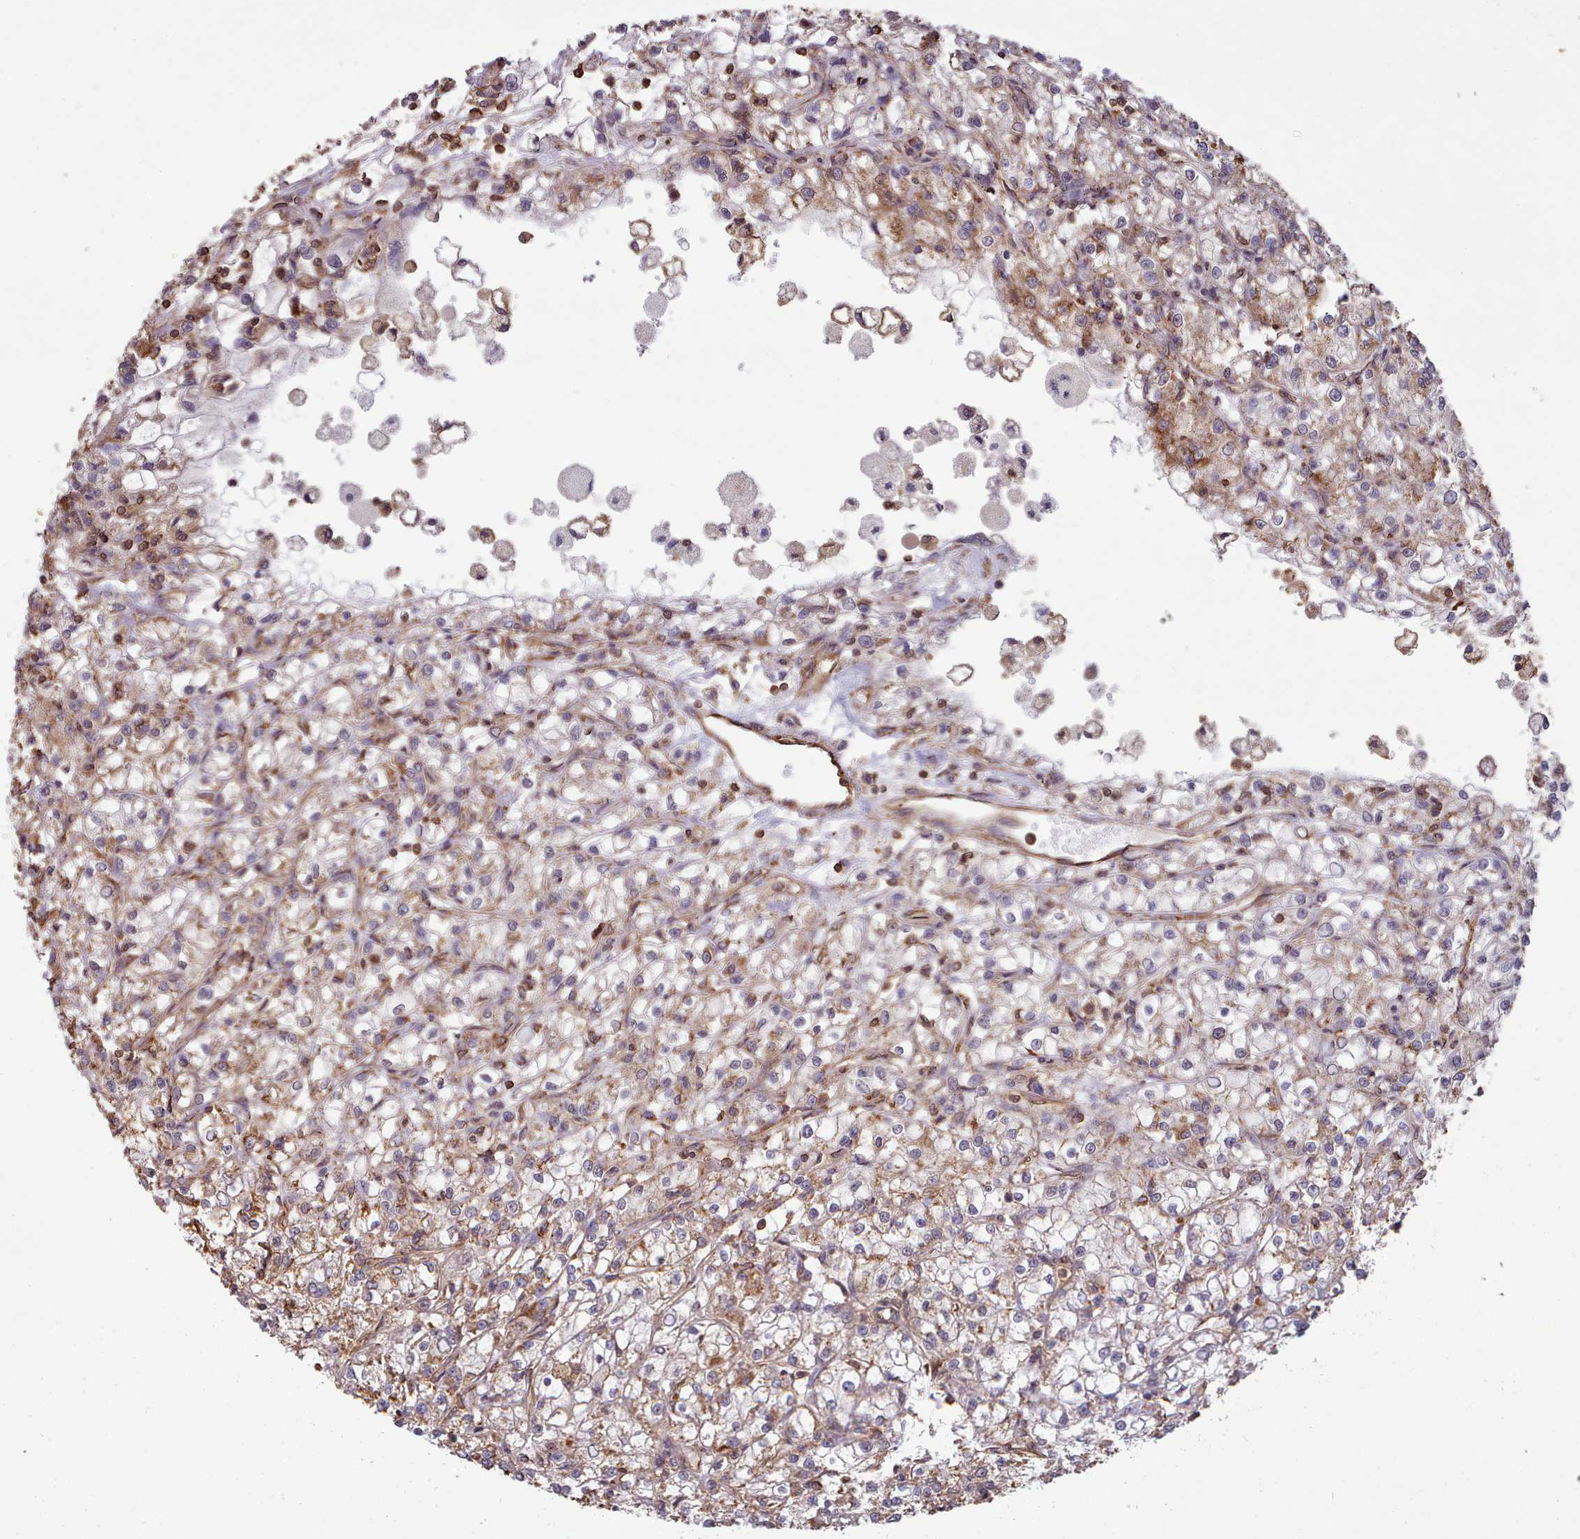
{"staining": {"intensity": "weak", "quantity": "<25%", "location": "cytoplasmic/membranous"}, "tissue": "renal cancer", "cell_type": "Tumor cells", "image_type": "cancer", "snomed": [{"axis": "morphology", "description": "Adenocarcinoma, NOS"}, {"axis": "topography", "description": "Kidney"}], "caption": "An image of renal cancer stained for a protein displays no brown staining in tumor cells.", "gene": "METRN", "patient": {"sex": "female", "age": 59}}